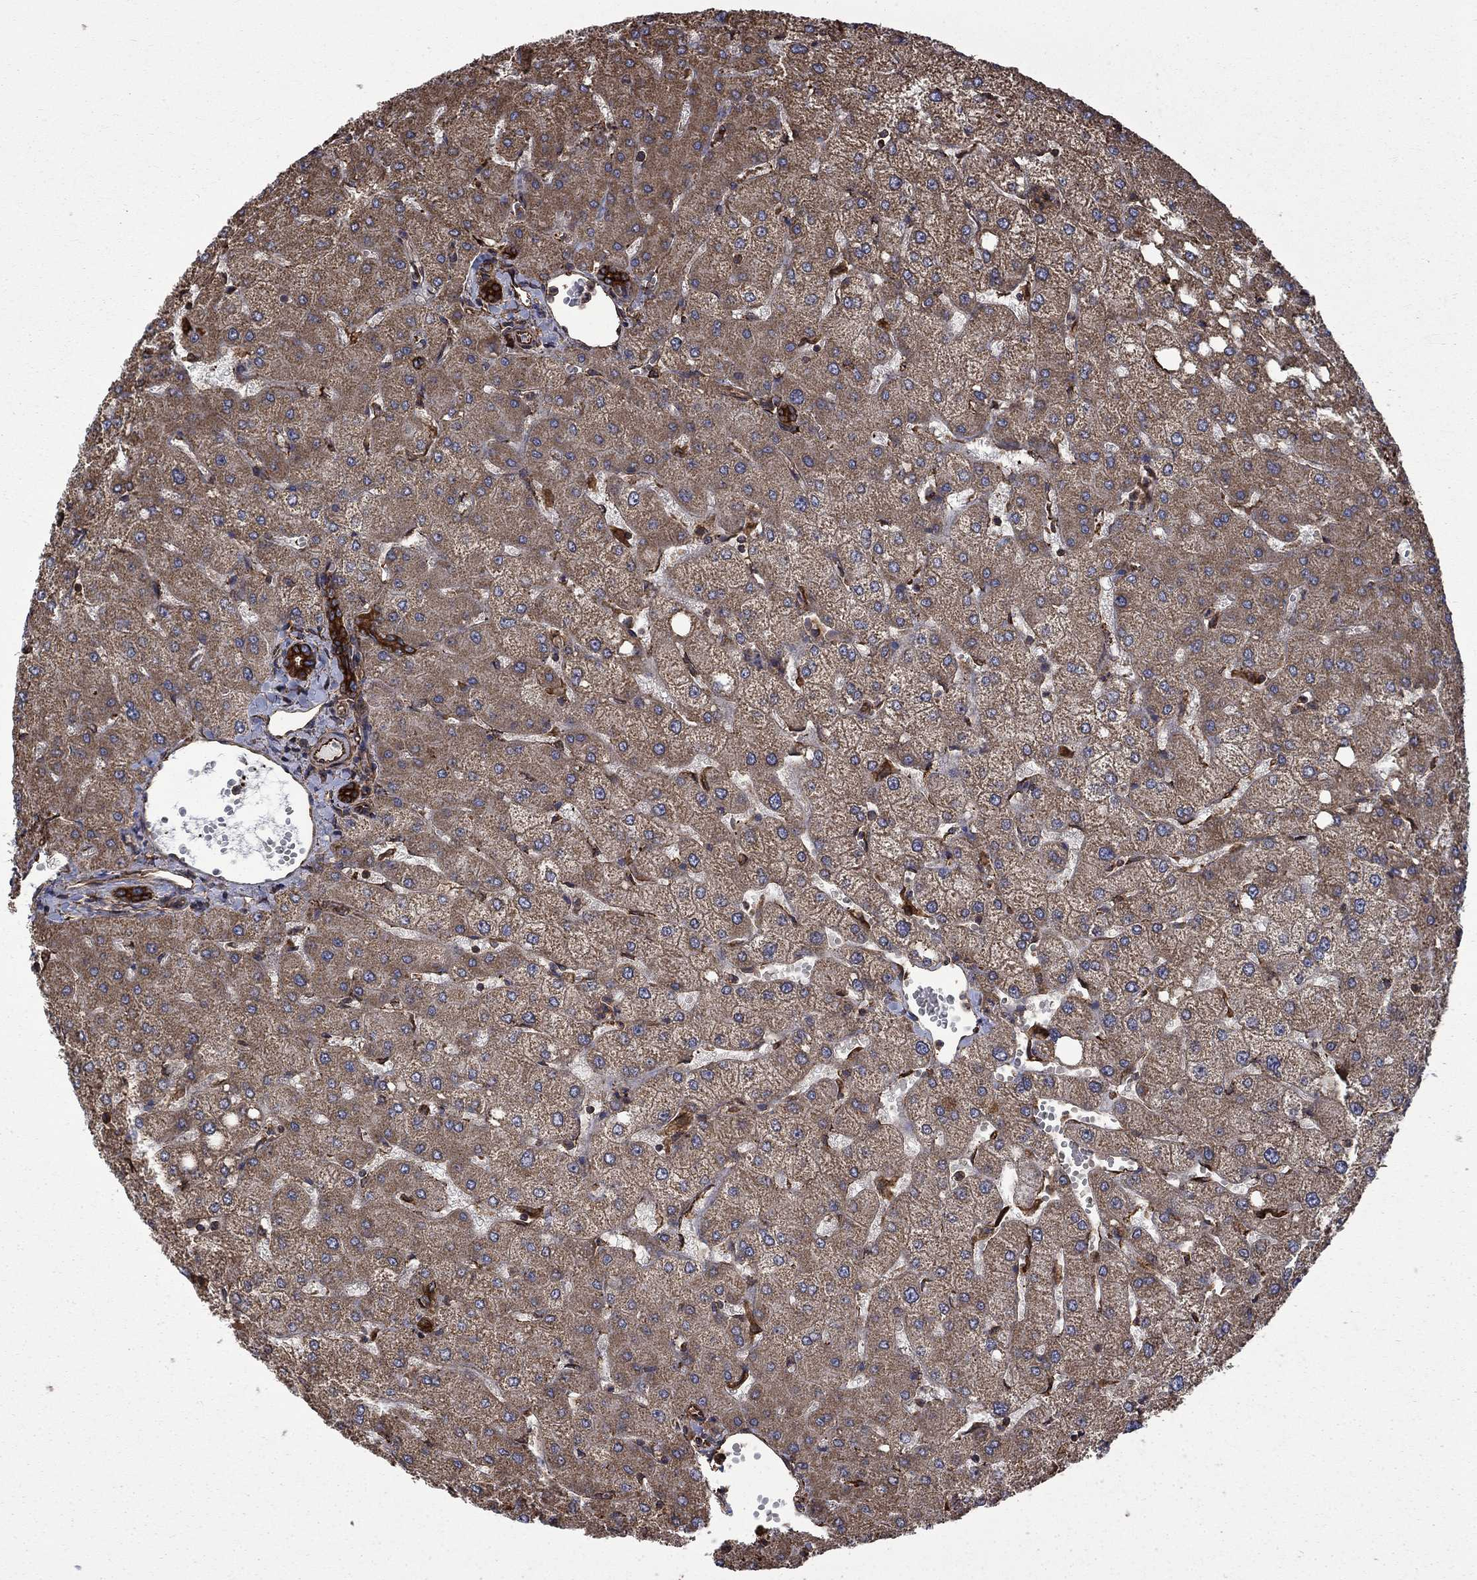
{"staining": {"intensity": "strong", "quantity": ">75%", "location": "cytoplasmic/membranous"}, "tissue": "liver", "cell_type": "Cholangiocytes", "image_type": "normal", "snomed": [{"axis": "morphology", "description": "Normal tissue, NOS"}, {"axis": "topography", "description": "Liver"}], "caption": "Liver was stained to show a protein in brown. There is high levels of strong cytoplasmic/membranous positivity in about >75% of cholangiocytes. (Stains: DAB (3,3'-diaminobenzidine) in brown, nuclei in blue, Microscopy: brightfield microscopy at high magnification).", "gene": "CUTC", "patient": {"sex": "female", "age": 54}}